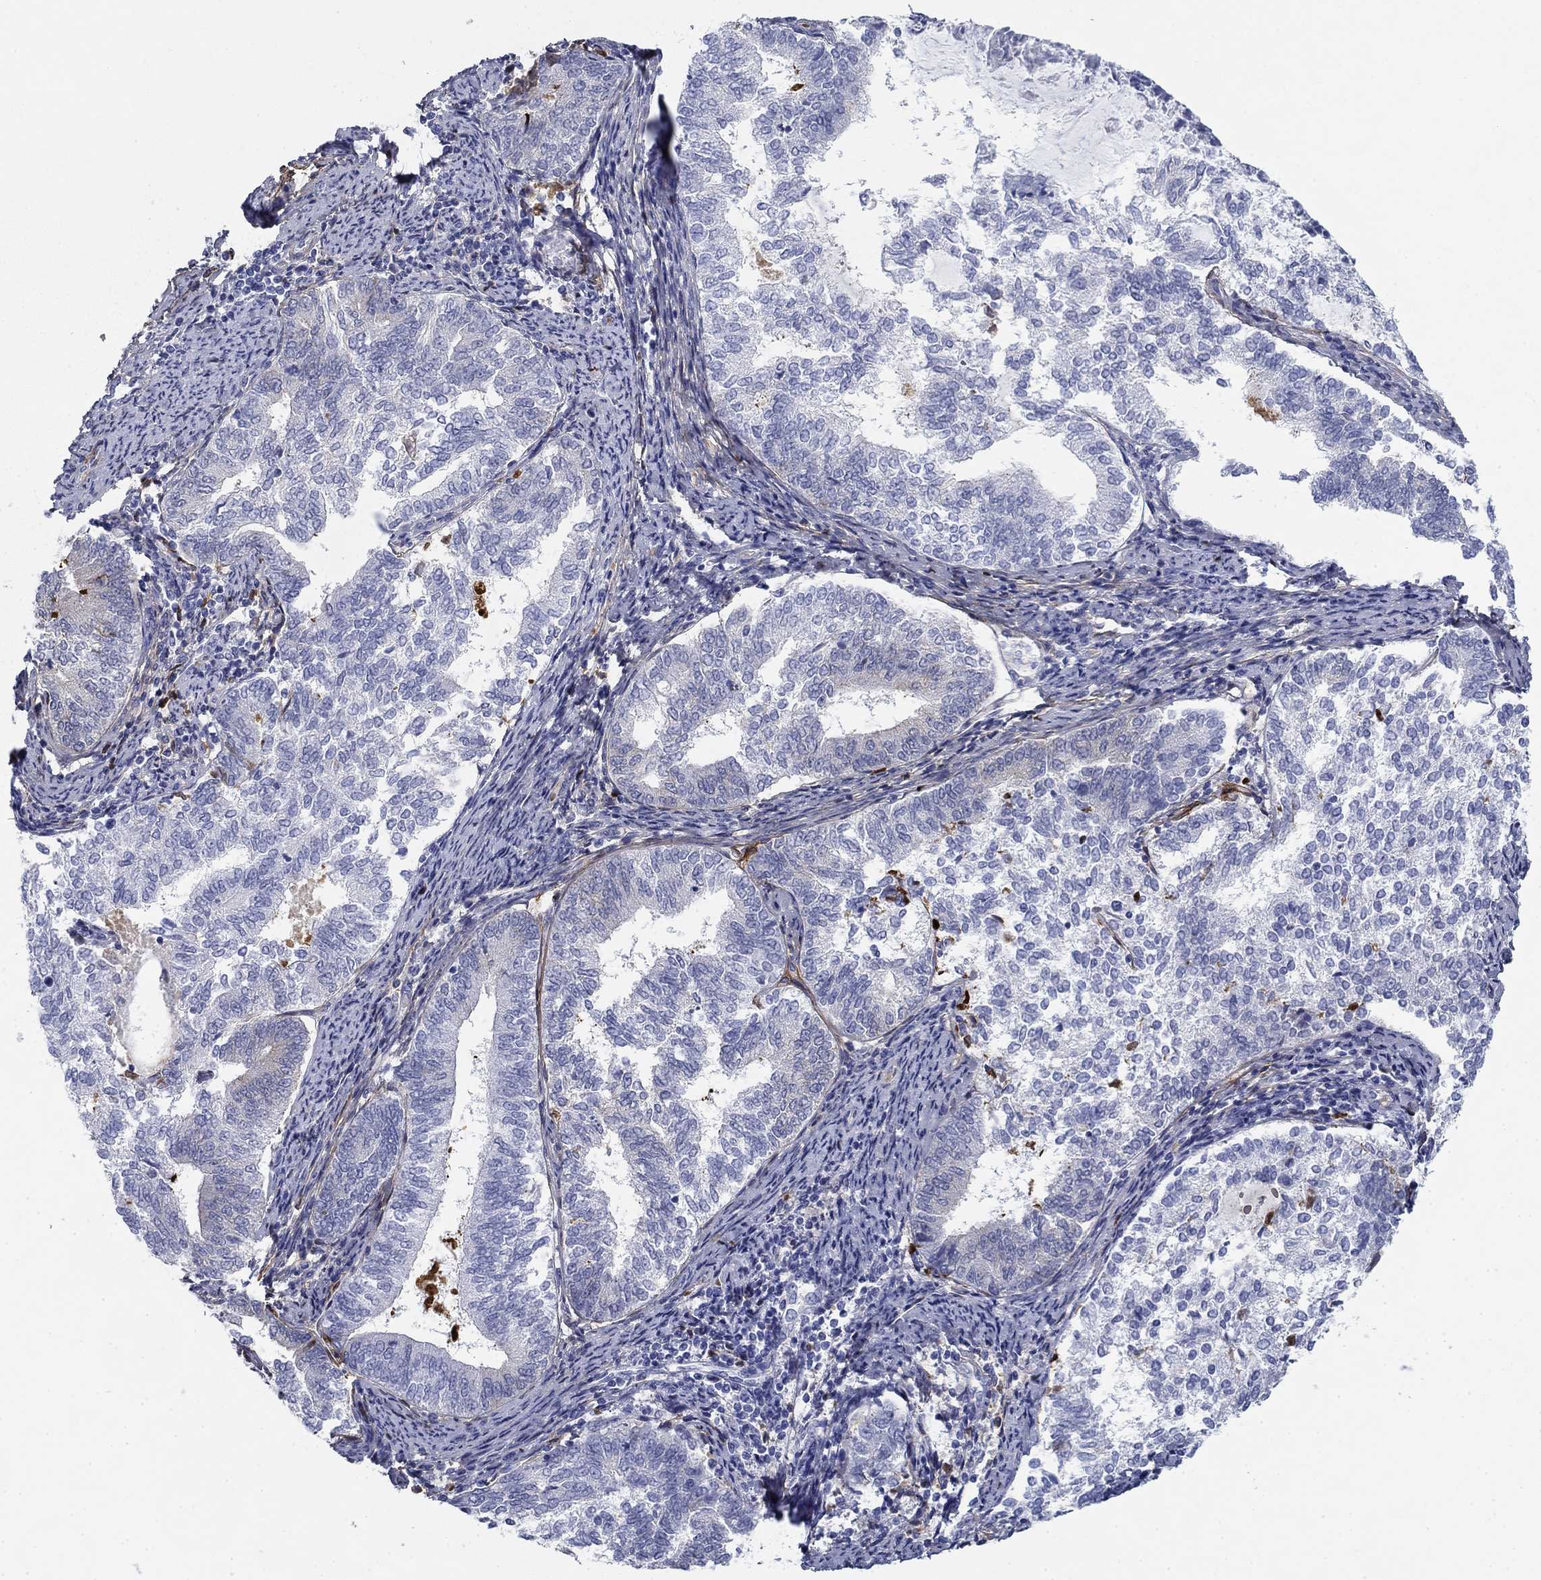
{"staining": {"intensity": "negative", "quantity": "none", "location": "none"}, "tissue": "endometrial cancer", "cell_type": "Tumor cells", "image_type": "cancer", "snomed": [{"axis": "morphology", "description": "Adenocarcinoma, NOS"}, {"axis": "topography", "description": "Endometrium"}], "caption": "This is an IHC histopathology image of human endometrial cancer (adenocarcinoma). There is no positivity in tumor cells.", "gene": "GPC1", "patient": {"sex": "female", "age": 65}}